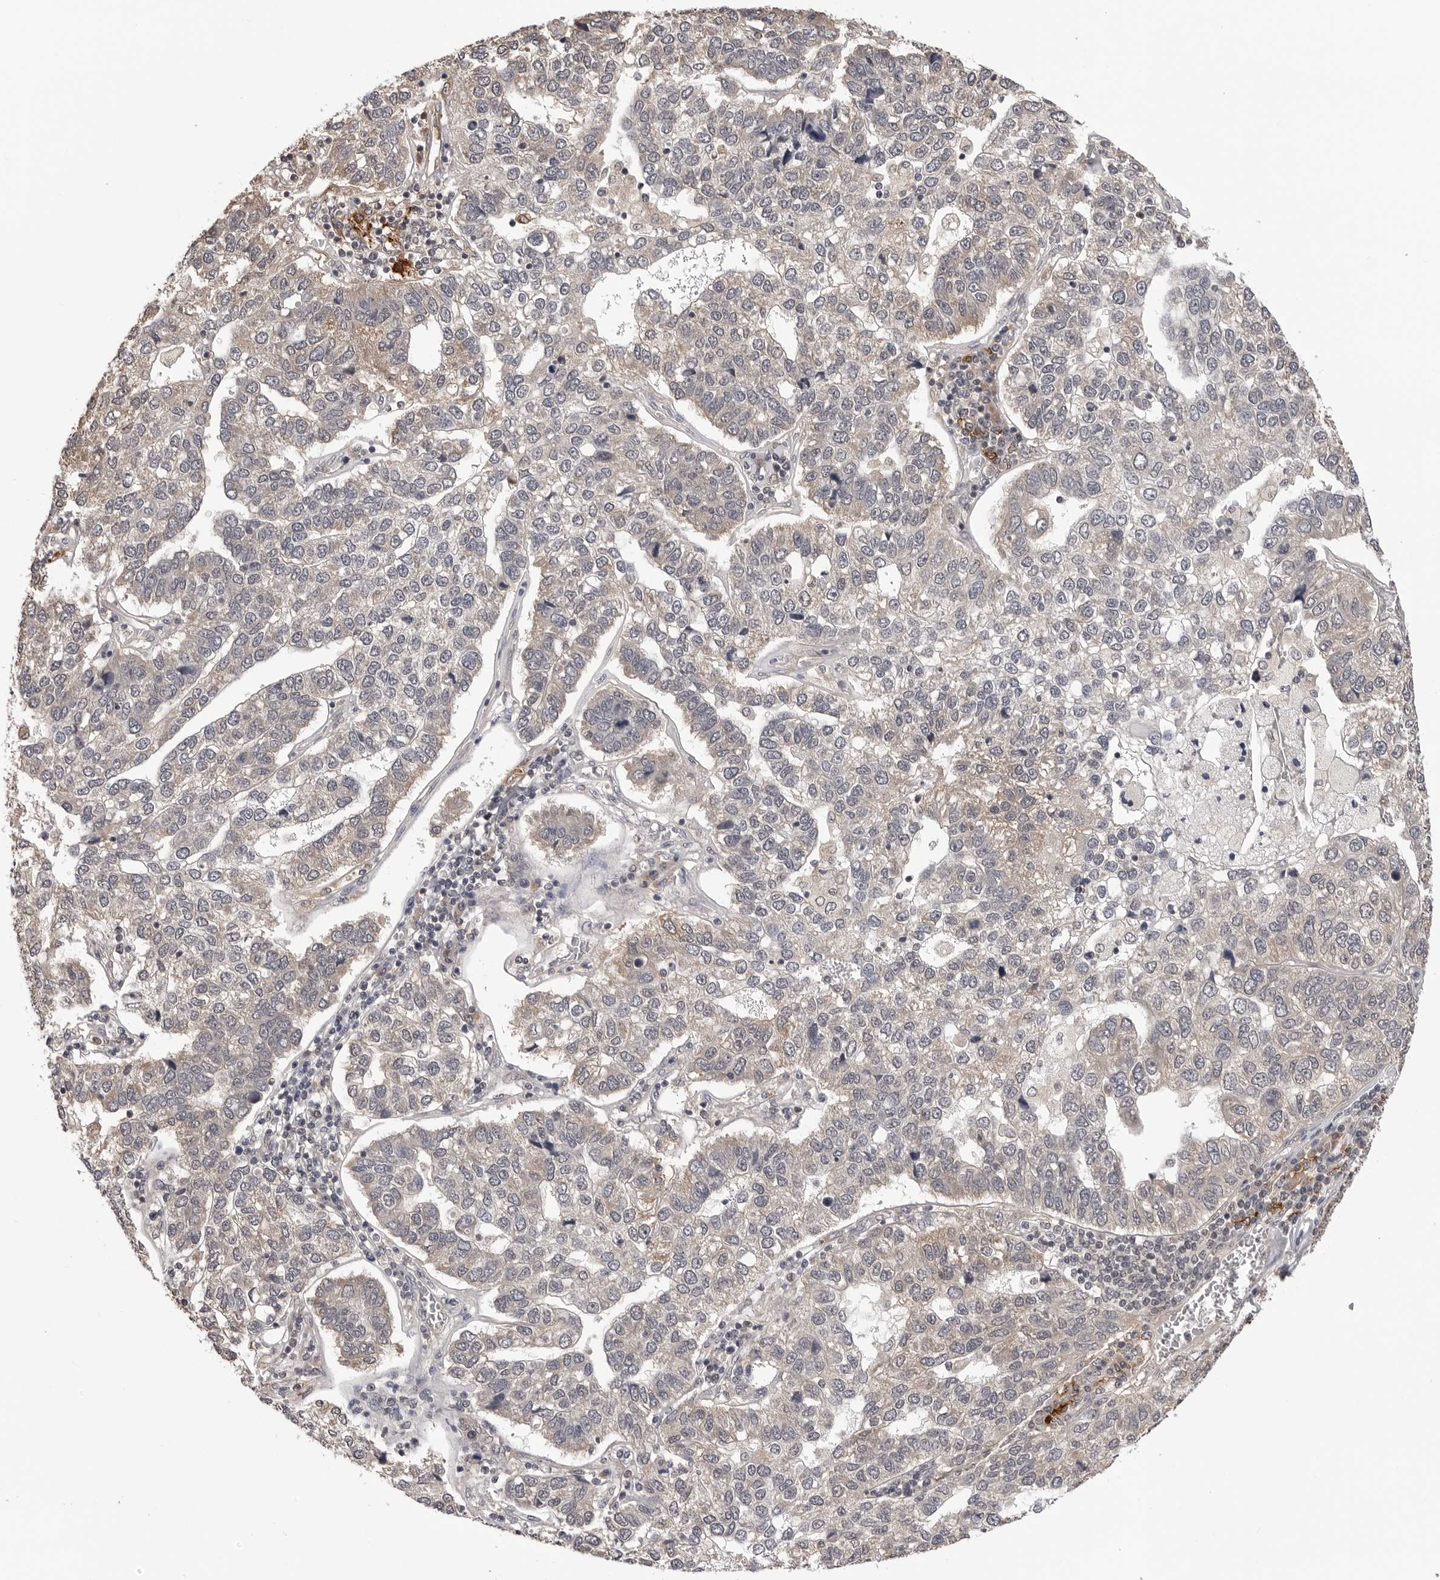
{"staining": {"intensity": "weak", "quantity": "<25%", "location": "cytoplasmic/membranous"}, "tissue": "pancreatic cancer", "cell_type": "Tumor cells", "image_type": "cancer", "snomed": [{"axis": "morphology", "description": "Adenocarcinoma, NOS"}, {"axis": "topography", "description": "Pancreas"}], "caption": "This micrograph is of pancreatic adenocarcinoma stained with immunohistochemistry (IHC) to label a protein in brown with the nuclei are counter-stained blue. There is no expression in tumor cells. (Brightfield microscopy of DAB (3,3'-diaminobenzidine) IHC at high magnification).", "gene": "TRMT13", "patient": {"sex": "female", "age": 61}}